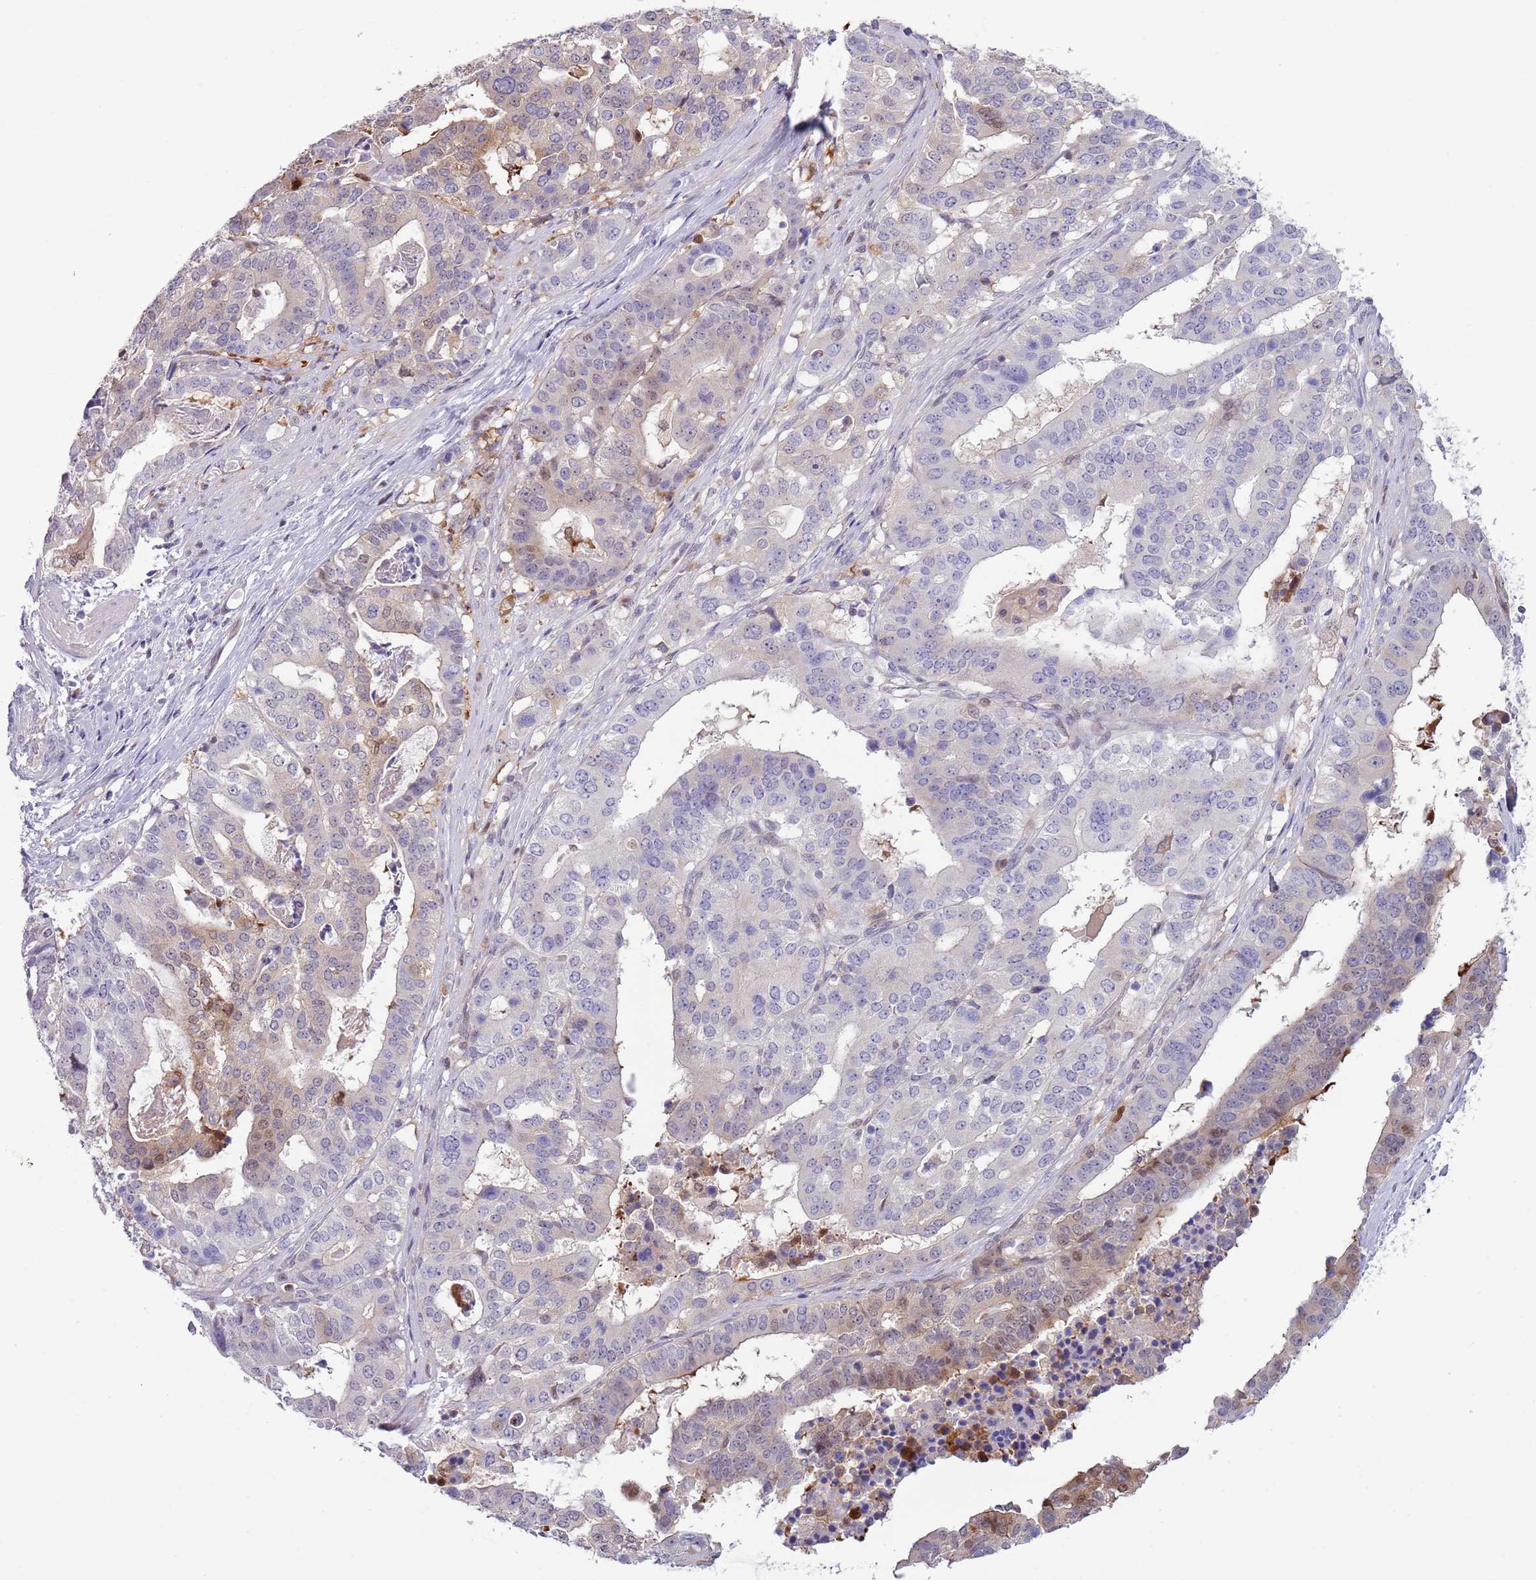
{"staining": {"intensity": "weak", "quantity": "<25%", "location": "nuclear"}, "tissue": "stomach cancer", "cell_type": "Tumor cells", "image_type": "cancer", "snomed": [{"axis": "morphology", "description": "Adenocarcinoma, NOS"}, {"axis": "topography", "description": "Stomach"}], "caption": "Stomach adenocarcinoma was stained to show a protein in brown. There is no significant positivity in tumor cells.", "gene": "NBPF6", "patient": {"sex": "male", "age": 48}}